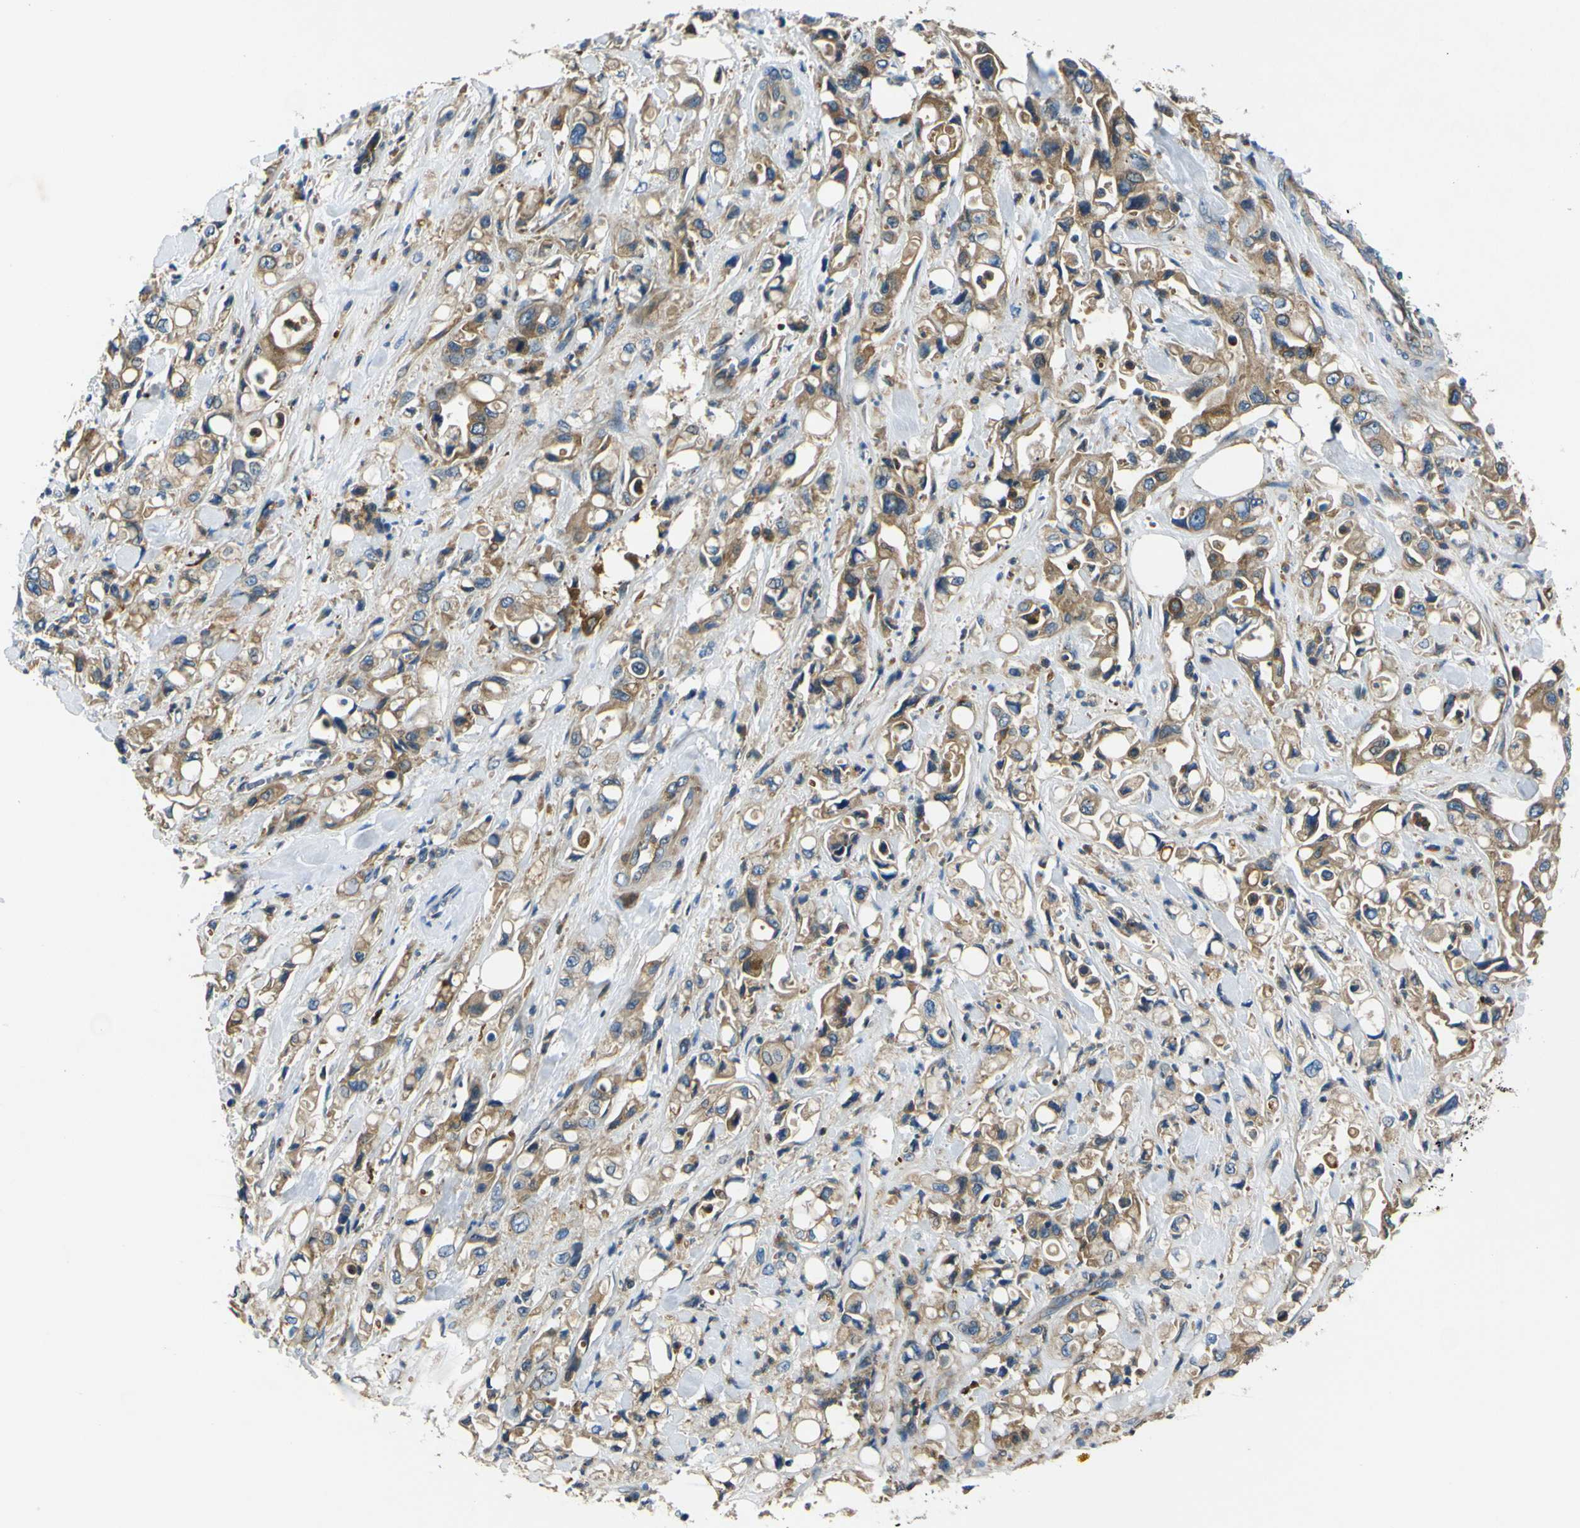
{"staining": {"intensity": "moderate", "quantity": ">75%", "location": "cytoplasmic/membranous"}, "tissue": "pancreatic cancer", "cell_type": "Tumor cells", "image_type": "cancer", "snomed": [{"axis": "morphology", "description": "Adenocarcinoma, NOS"}, {"axis": "topography", "description": "Pancreas"}], "caption": "This photomicrograph exhibits pancreatic cancer (adenocarcinoma) stained with immunohistochemistry (IHC) to label a protein in brown. The cytoplasmic/membranous of tumor cells show moderate positivity for the protein. Nuclei are counter-stained blue.", "gene": "RAB1B", "patient": {"sex": "male", "age": 70}}